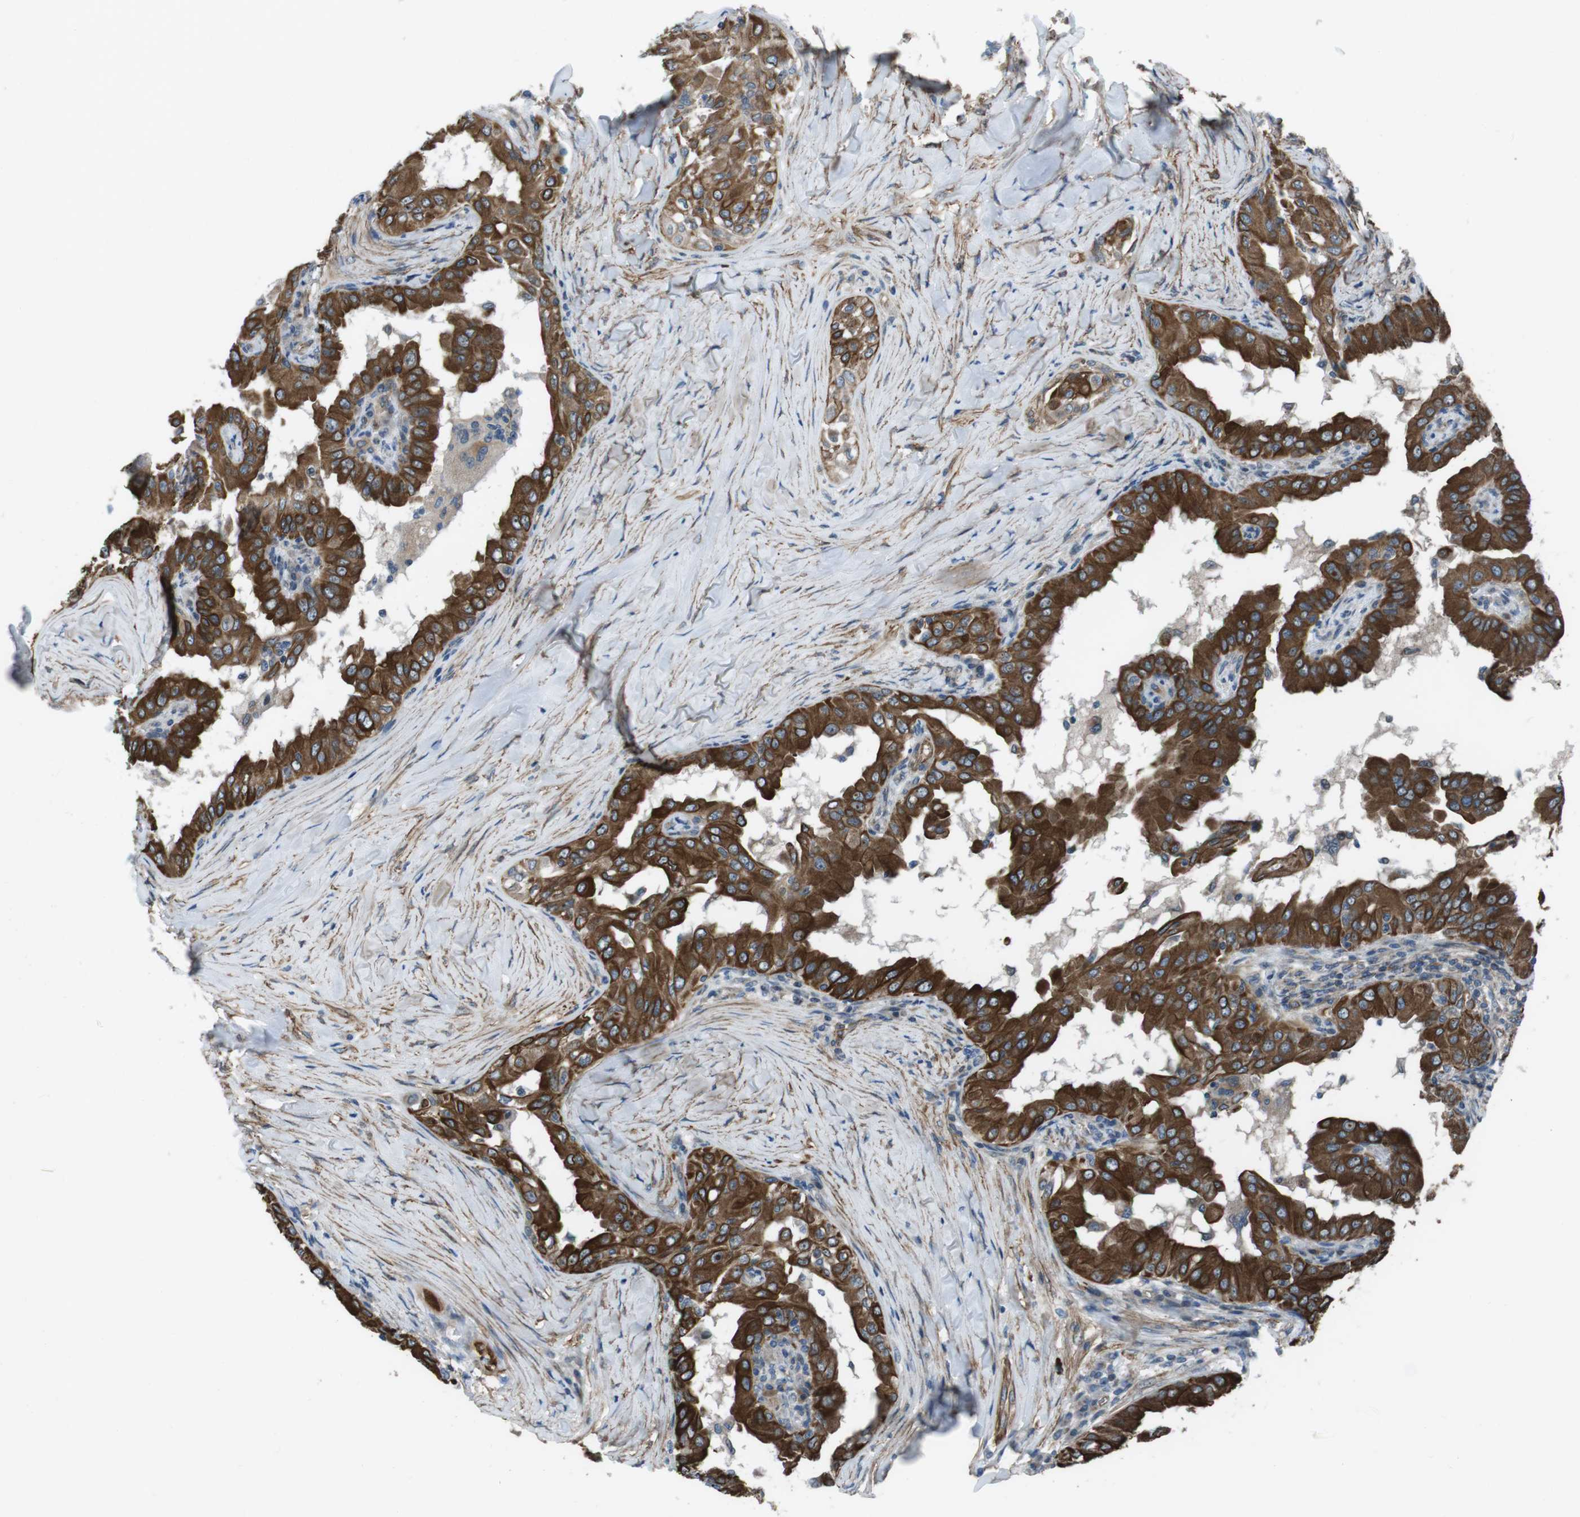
{"staining": {"intensity": "strong", "quantity": ">75%", "location": "cytoplasmic/membranous"}, "tissue": "thyroid cancer", "cell_type": "Tumor cells", "image_type": "cancer", "snomed": [{"axis": "morphology", "description": "Papillary adenocarcinoma, NOS"}, {"axis": "topography", "description": "Thyroid gland"}], "caption": "Protein expression by immunohistochemistry demonstrates strong cytoplasmic/membranous expression in approximately >75% of tumor cells in thyroid cancer (papillary adenocarcinoma).", "gene": "FAM174B", "patient": {"sex": "male", "age": 33}}